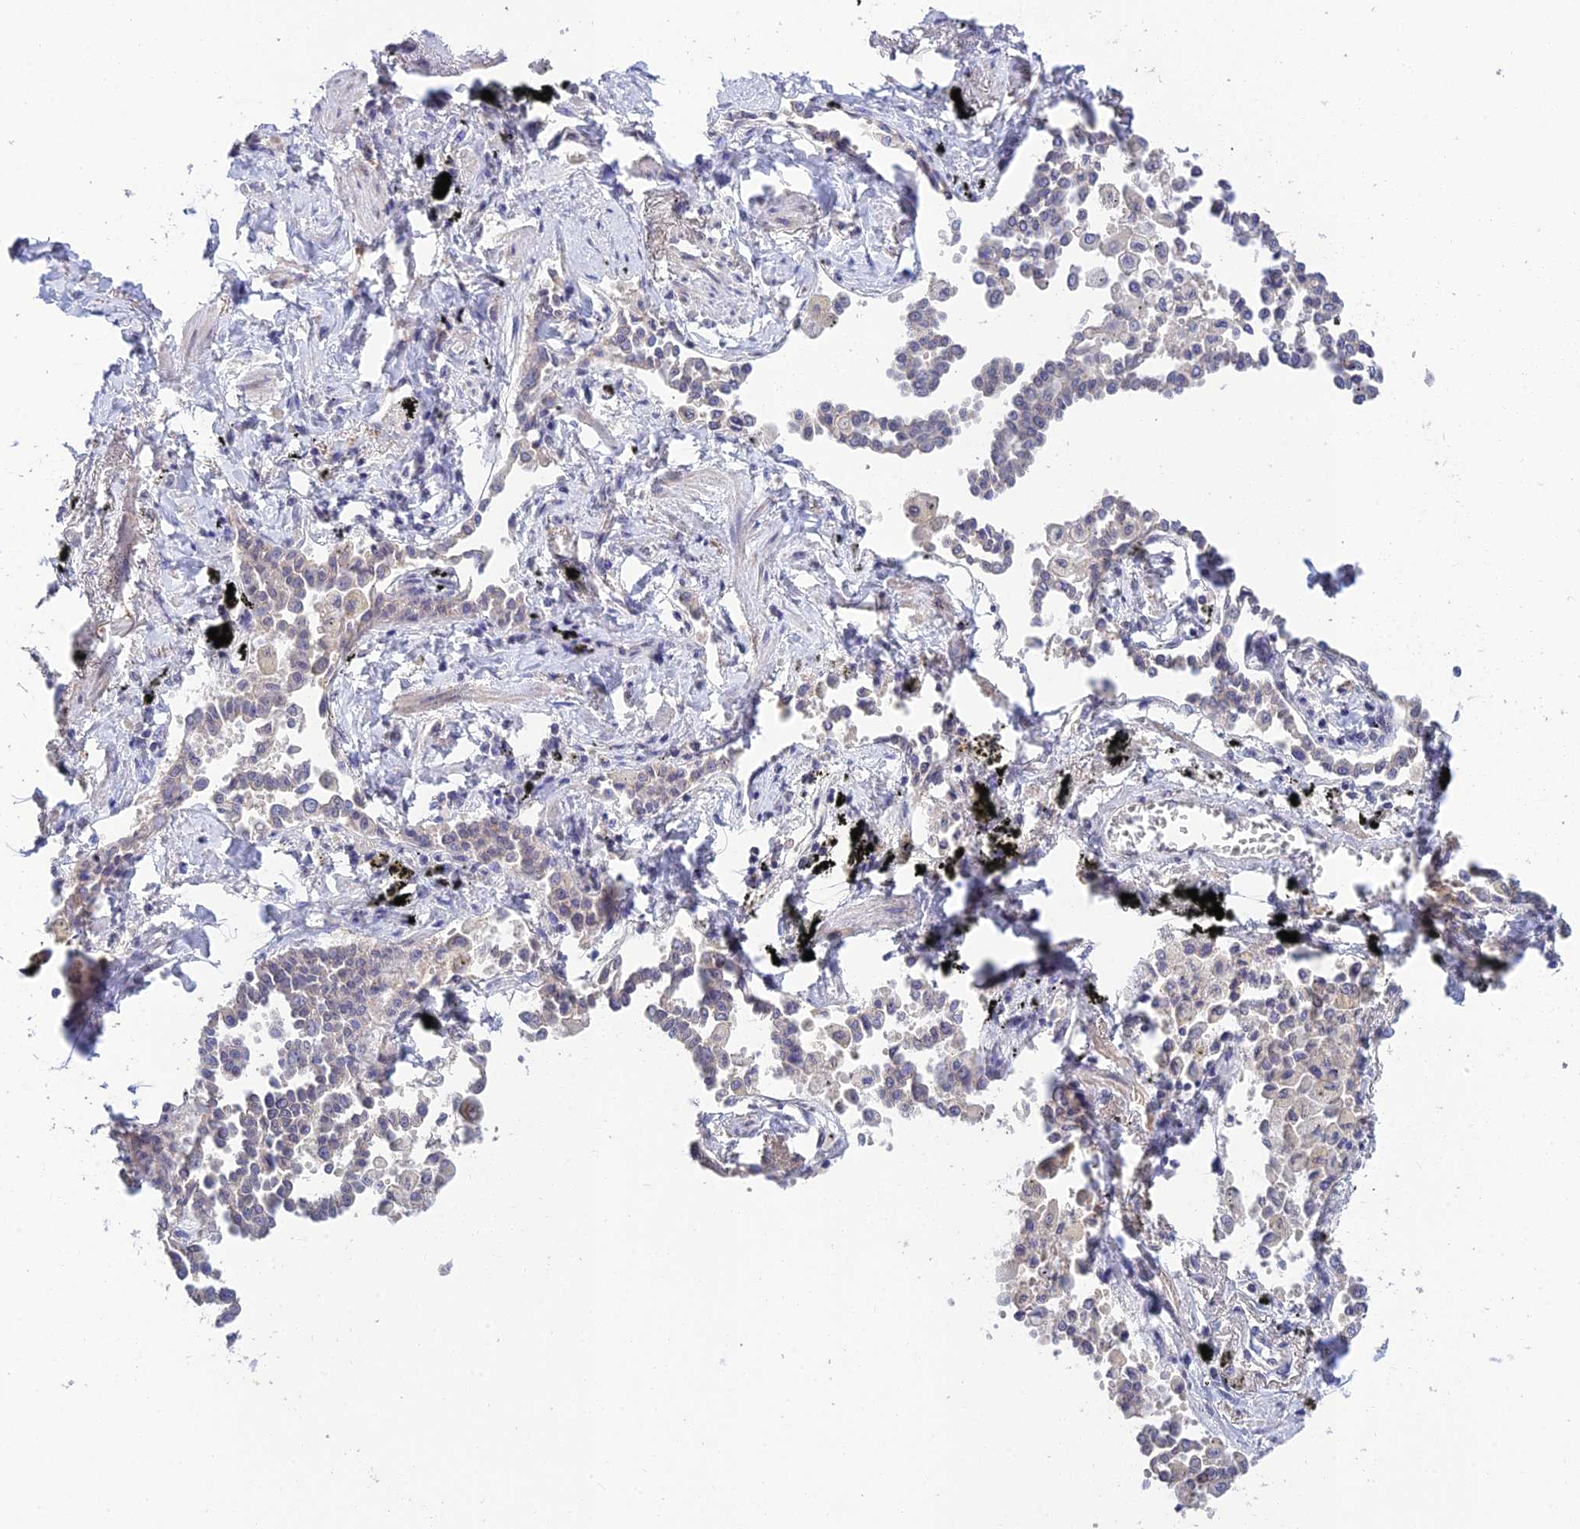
{"staining": {"intensity": "negative", "quantity": "none", "location": "none"}, "tissue": "lung cancer", "cell_type": "Tumor cells", "image_type": "cancer", "snomed": [{"axis": "morphology", "description": "Adenocarcinoma, NOS"}, {"axis": "topography", "description": "Lung"}], "caption": "Immunohistochemistry image of human lung cancer (adenocarcinoma) stained for a protein (brown), which demonstrates no positivity in tumor cells.", "gene": "HOXB1", "patient": {"sex": "male", "age": 67}}